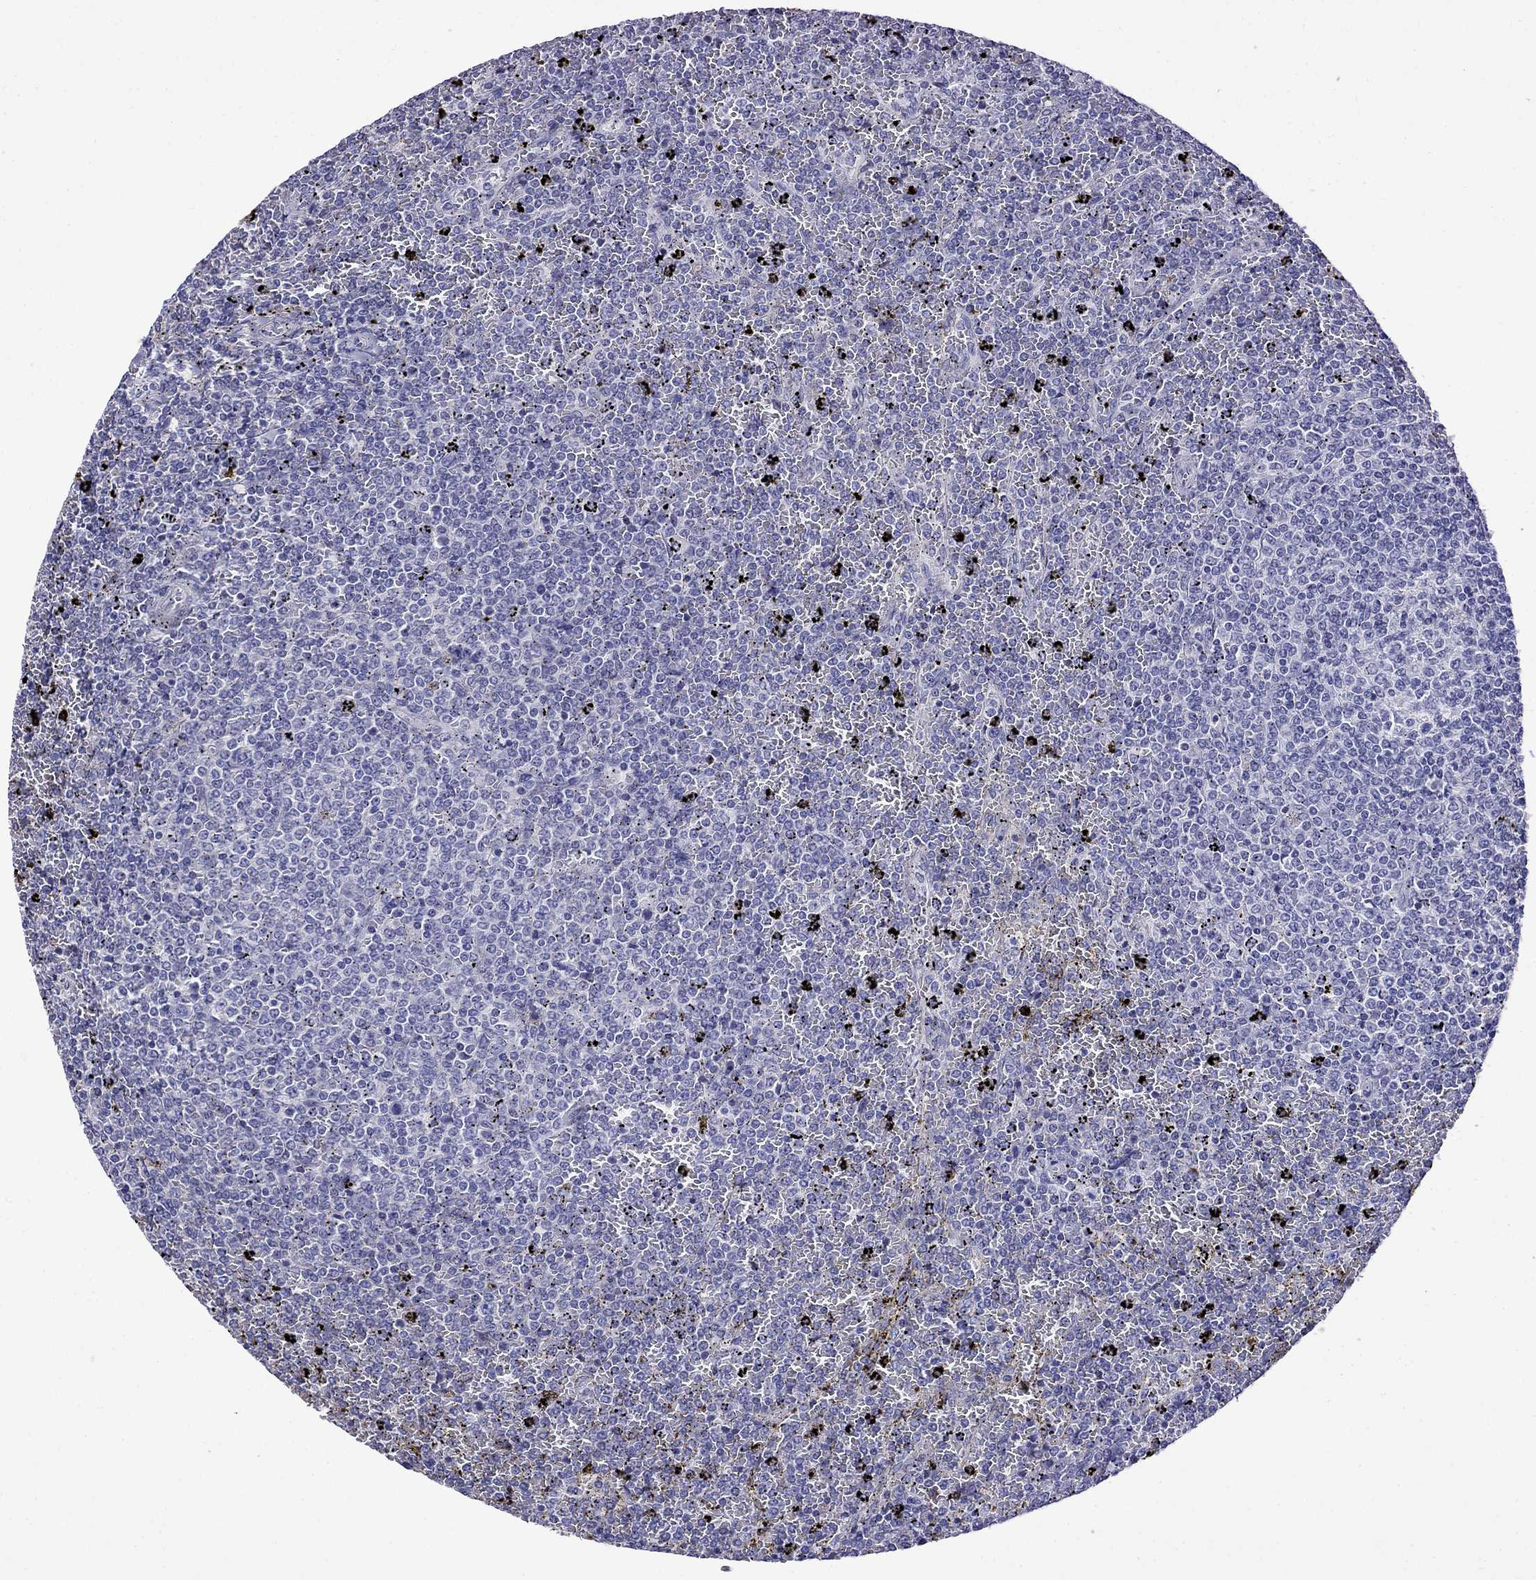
{"staining": {"intensity": "negative", "quantity": "none", "location": "none"}, "tissue": "lymphoma", "cell_type": "Tumor cells", "image_type": "cancer", "snomed": [{"axis": "morphology", "description": "Malignant lymphoma, non-Hodgkin's type, Low grade"}, {"axis": "topography", "description": "Spleen"}], "caption": "This micrograph is of malignant lymphoma, non-Hodgkin's type (low-grade) stained with IHC to label a protein in brown with the nuclei are counter-stained blue. There is no staining in tumor cells.", "gene": "STAR", "patient": {"sex": "female", "age": 77}}